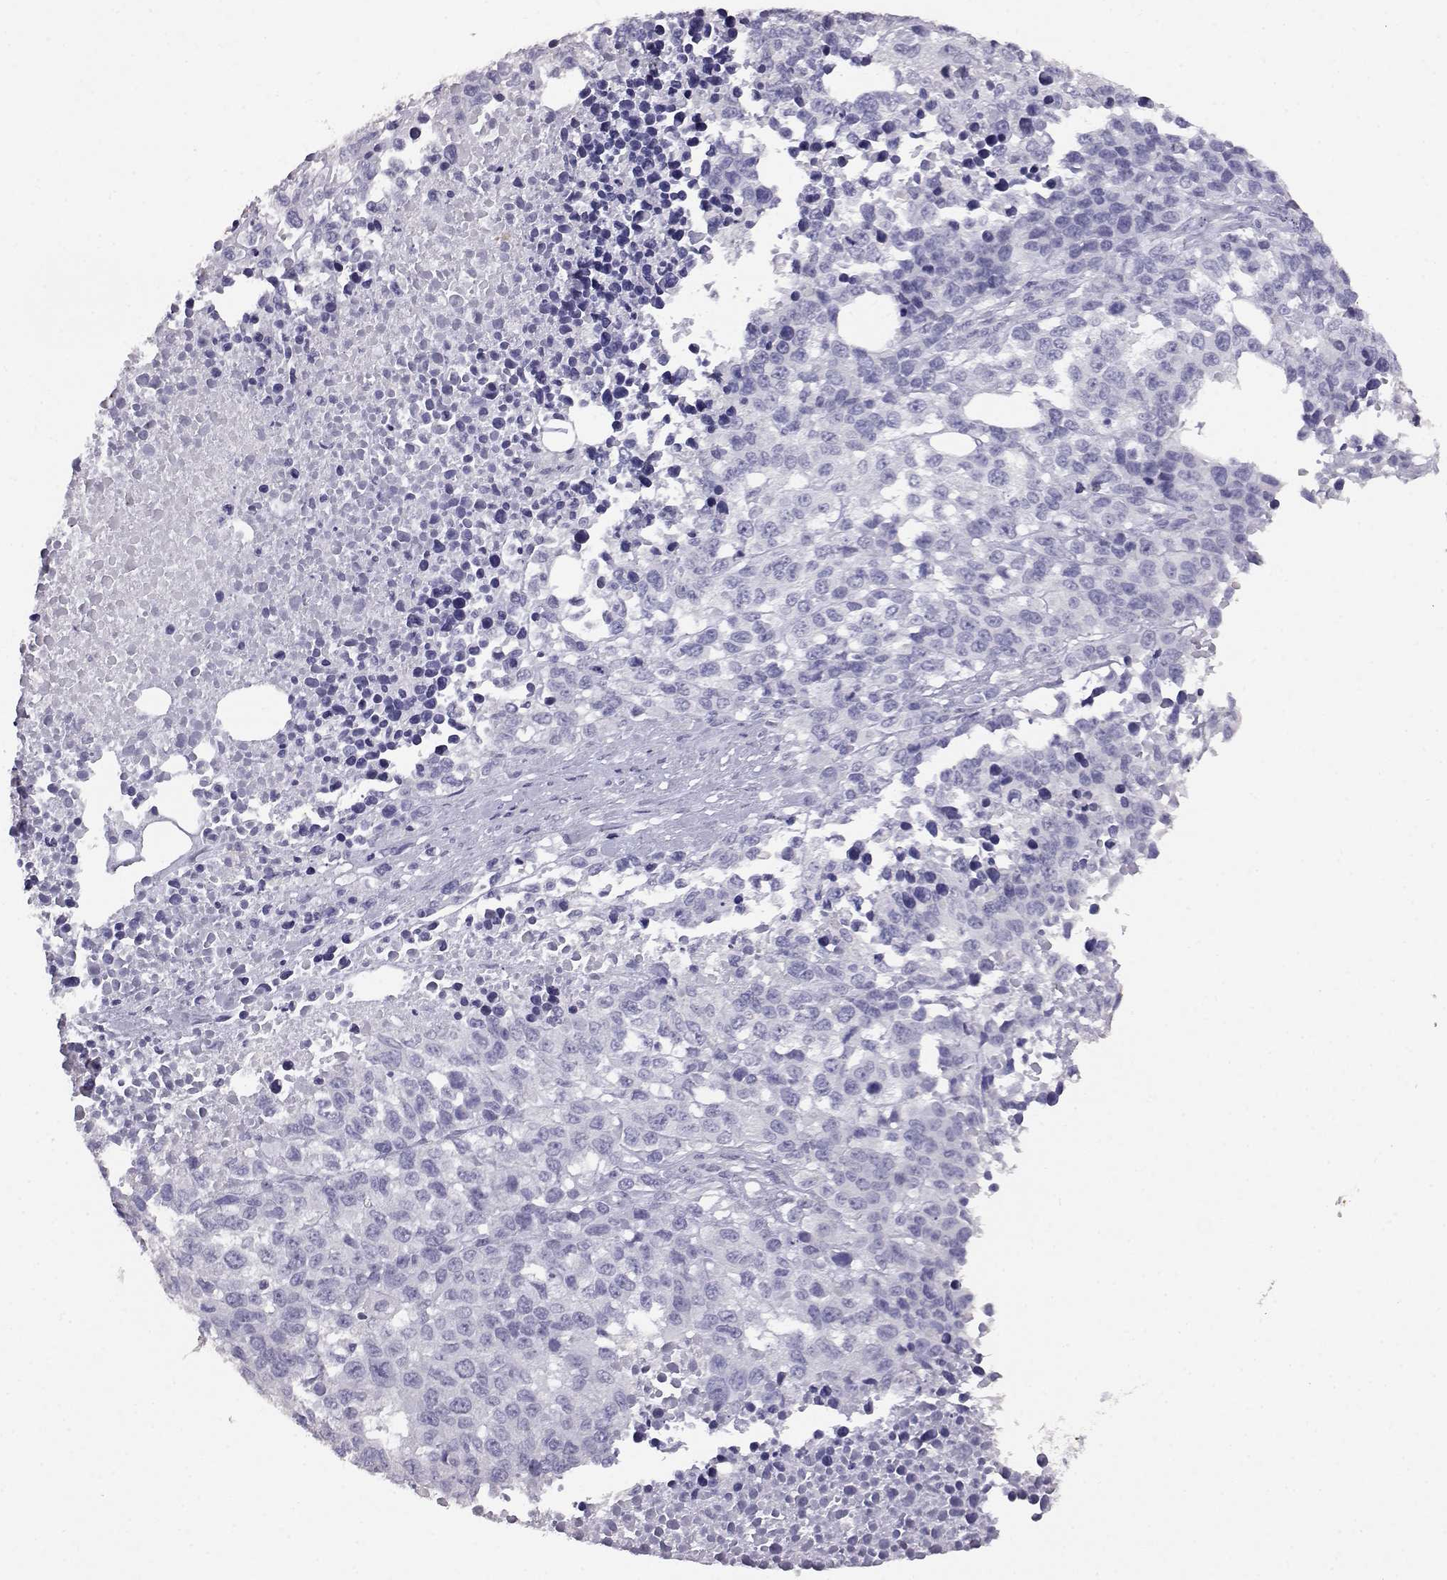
{"staining": {"intensity": "negative", "quantity": "none", "location": "none"}, "tissue": "melanoma", "cell_type": "Tumor cells", "image_type": "cancer", "snomed": [{"axis": "morphology", "description": "Malignant melanoma, Metastatic site"}, {"axis": "topography", "description": "Skin"}], "caption": "The micrograph reveals no staining of tumor cells in malignant melanoma (metastatic site).", "gene": "AKR1B1", "patient": {"sex": "male", "age": 84}}